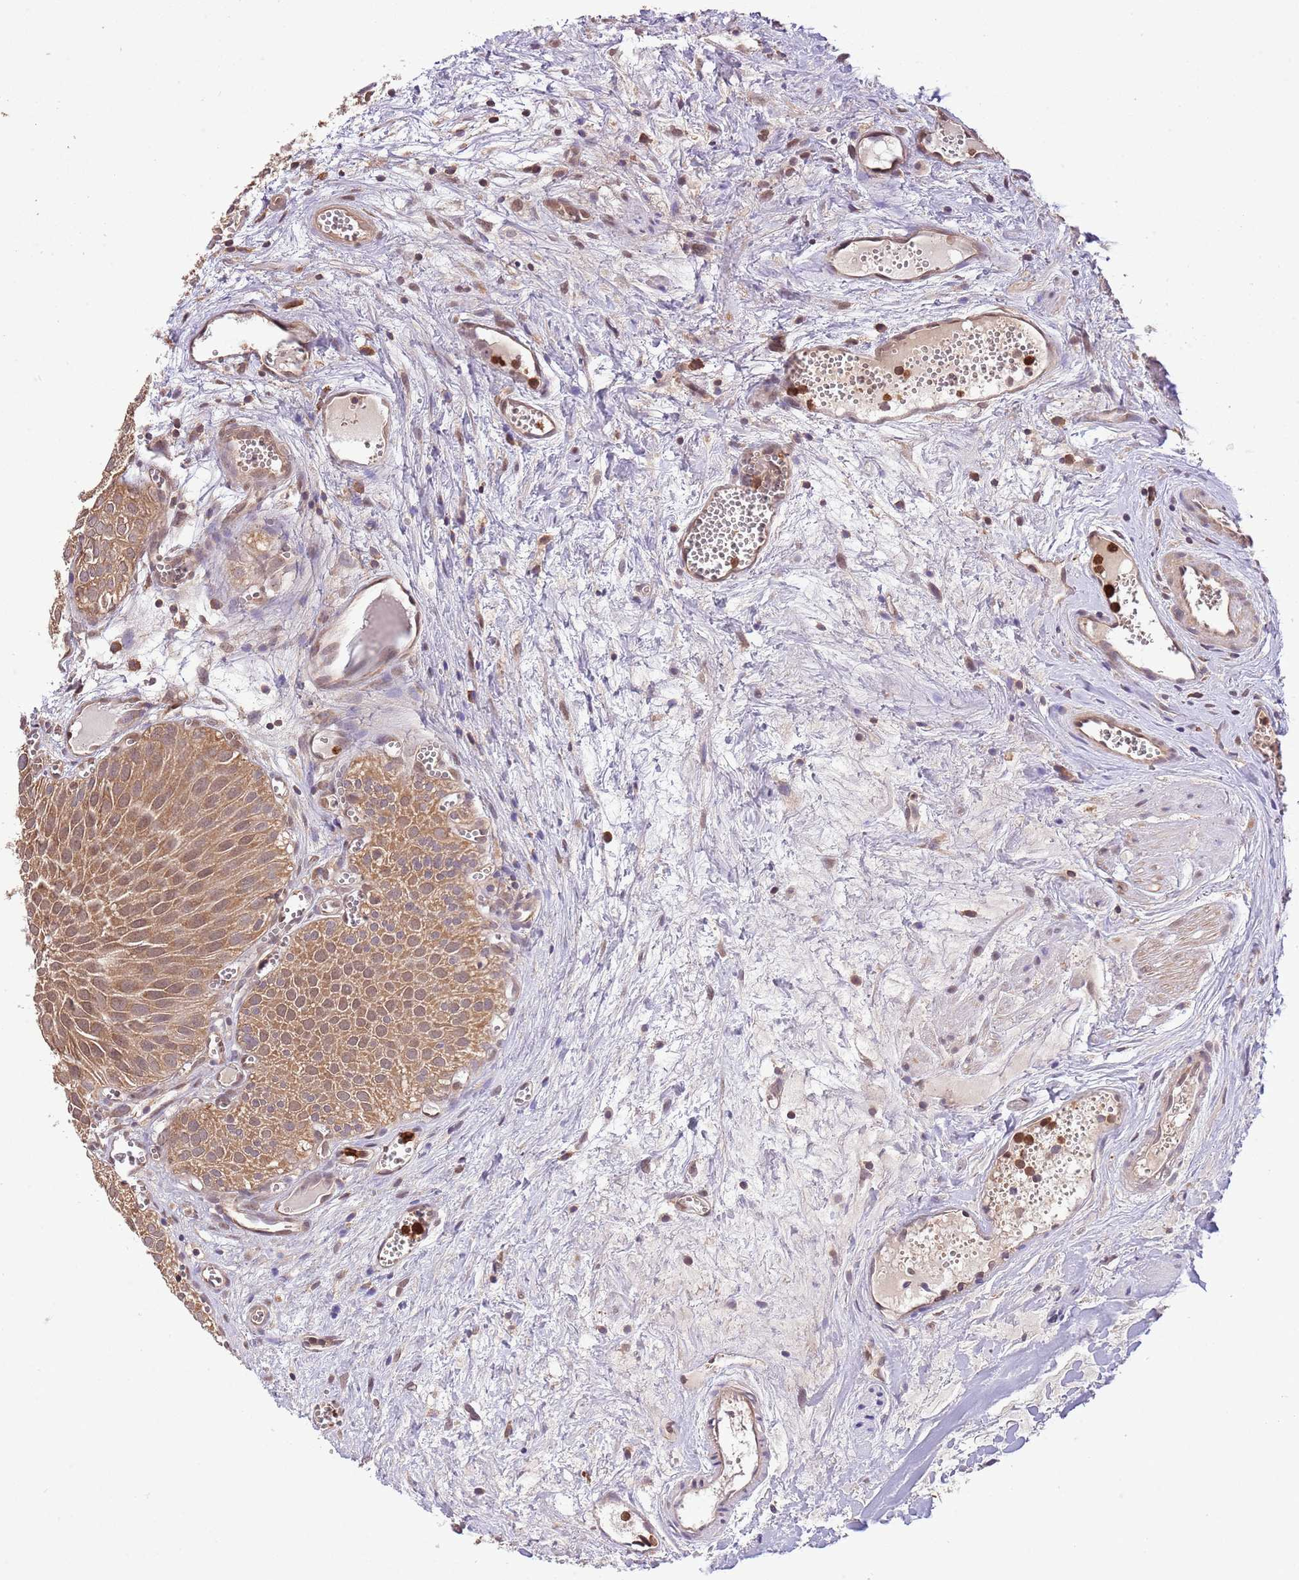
{"staining": {"intensity": "moderate", "quantity": ">75%", "location": "cytoplasmic/membranous"}, "tissue": "urothelial cancer", "cell_type": "Tumor cells", "image_type": "cancer", "snomed": [{"axis": "morphology", "description": "Urothelial carcinoma, Low grade"}, {"axis": "topography", "description": "Urinary bladder"}], "caption": "This micrograph reveals urothelial cancer stained with immunohistochemistry (IHC) to label a protein in brown. The cytoplasmic/membranous of tumor cells show moderate positivity for the protein. Nuclei are counter-stained blue.", "gene": "AMIGO1", "patient": {"sex": "male", "age": 88}}